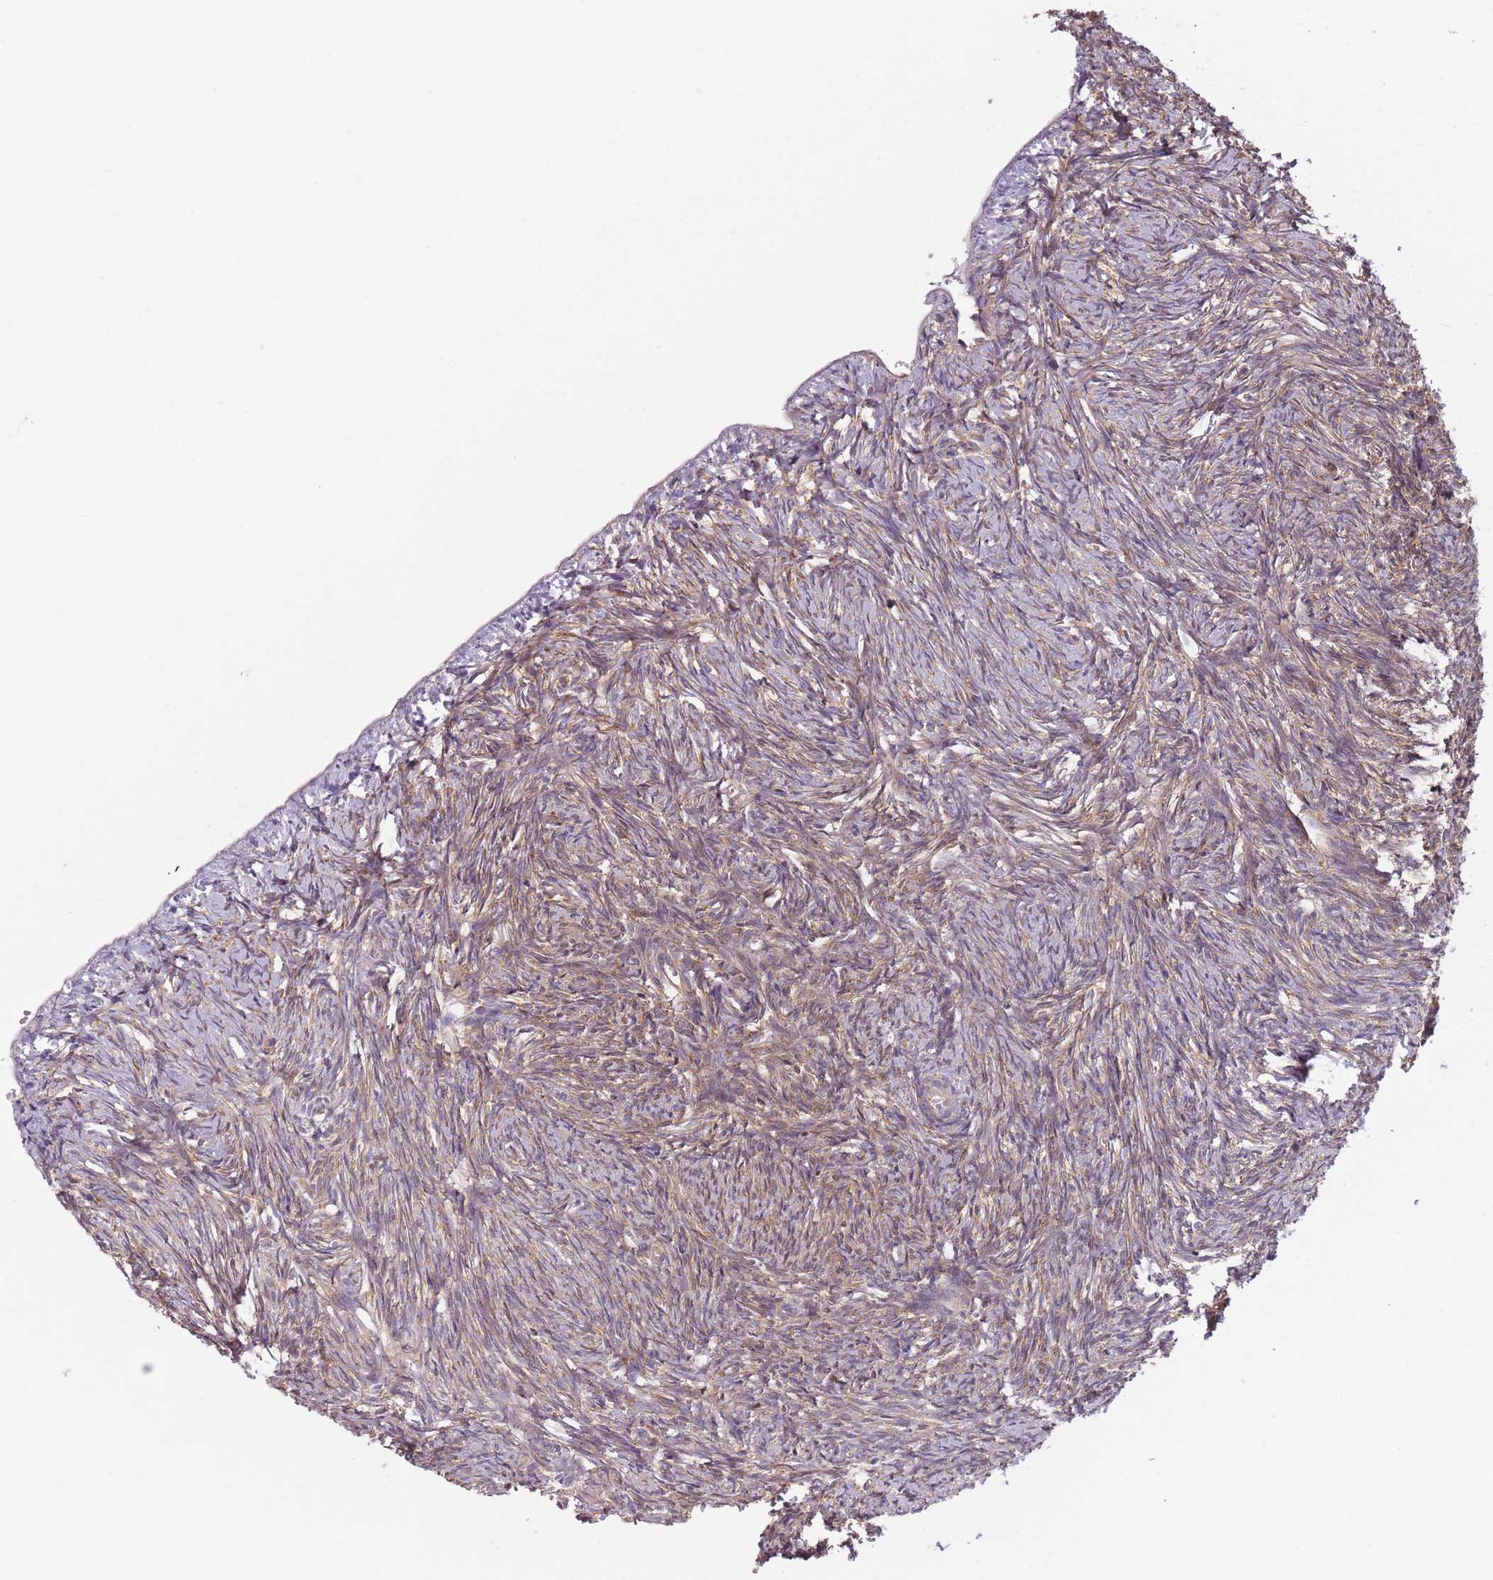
{"staining": {"intensity": "weak", "quantity": ">75%", "location": "cytoplasmic/membranous"}, "tissue": "ovary", "cell_type": "Follicle cells", "image_type": "normal", "snomed": [{"axis": "morphology", "description": "Normal tissue, NOS"}, {"axis": "topography", "description": "Ovary"}], "caption": "Human ovary stained for a protein (brown) shows weak cytoplasmic/membranous positive staining in about >75% of follicle cells.", "gene": "COQ5", "patient": {"sex": "female", "age": 51}}